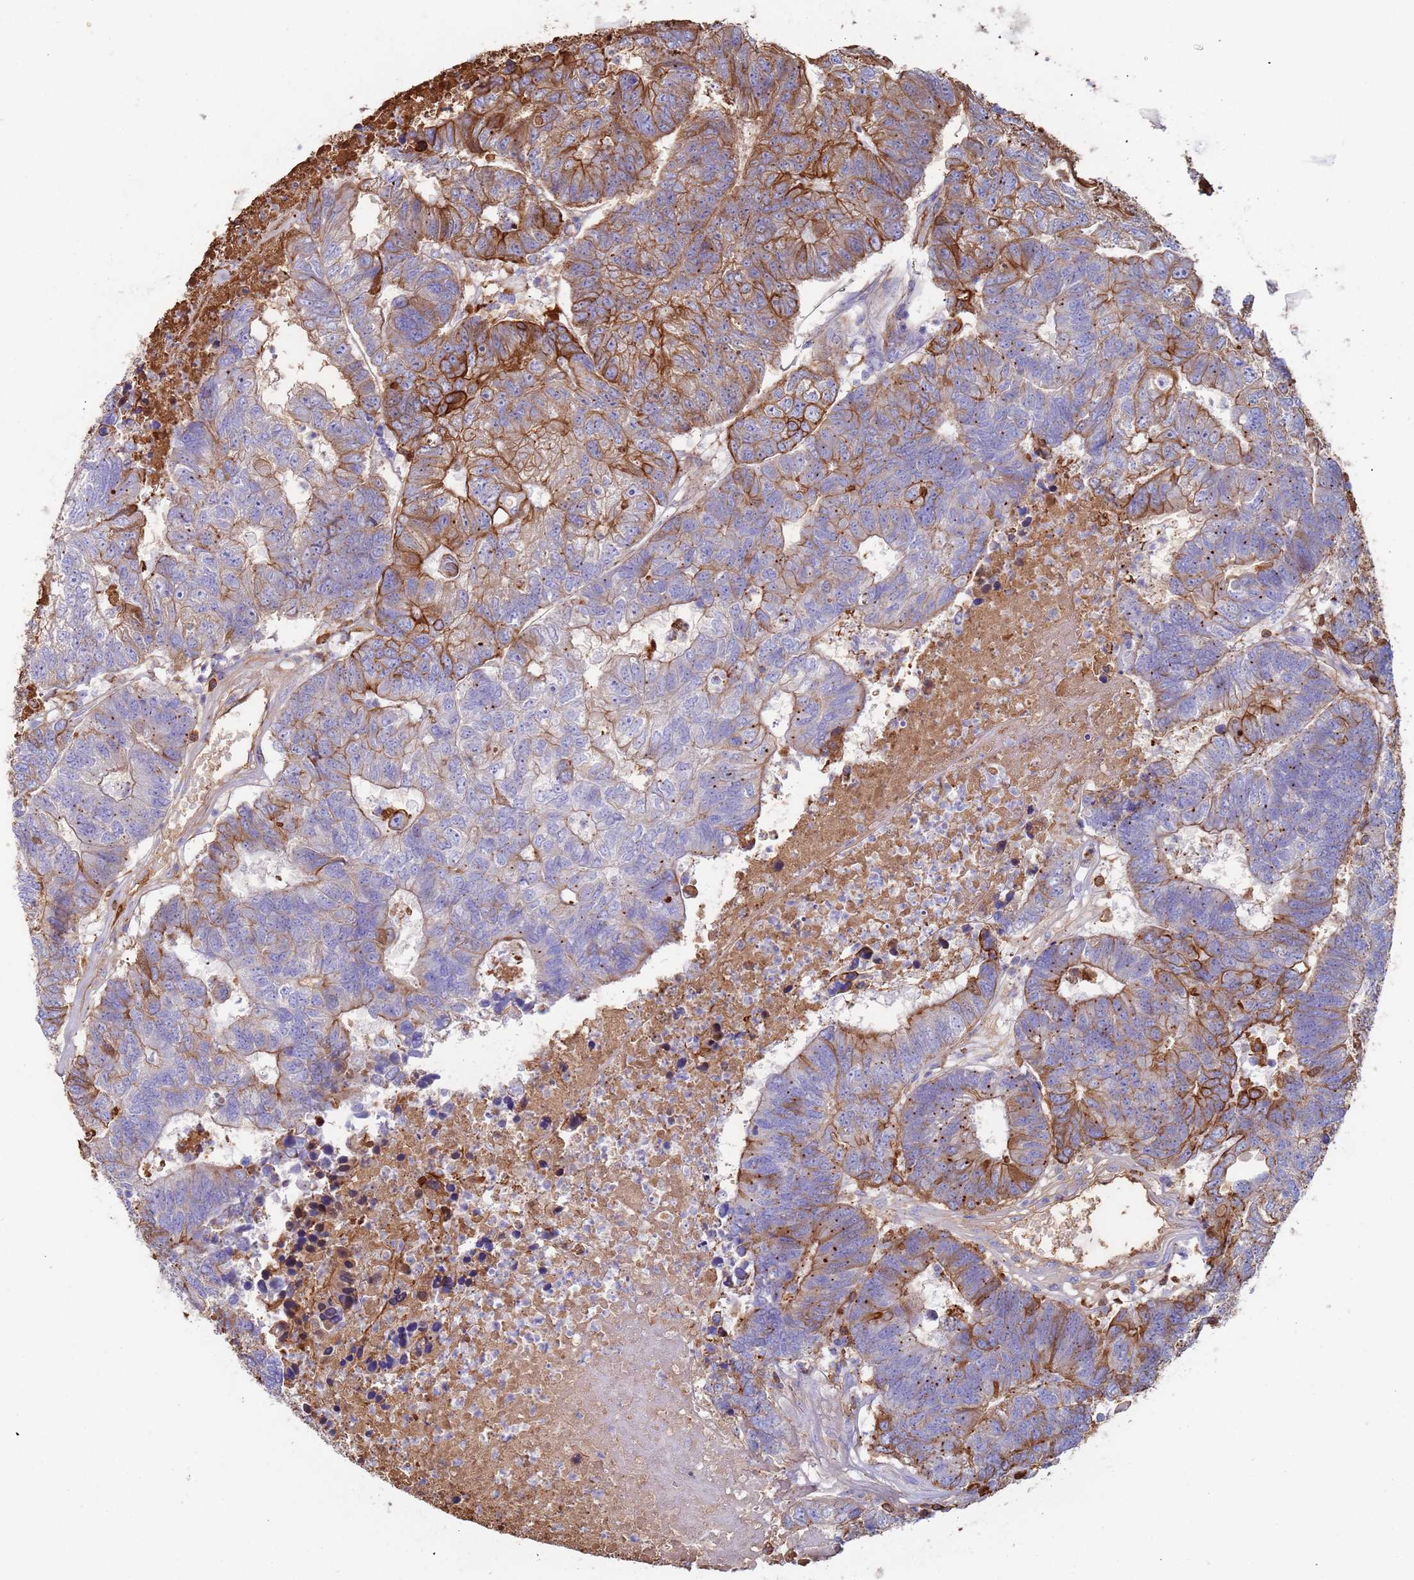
{"staining": {"intensity": "moderate", "quantity": "25%-75%", "location": "cytoplasmic/membranous"}, "tissue": "colorectal cancer", "cell_type": "Tumor cells", "image_type": "cancer", "snomed": [{"axis": "morphology", "description": "Adenocarcinoma, NOS"}, {"axis": "topography", "description": "Colon"}], "caption": "Immunohistochemistry (DAB) staining of human colorectal adenocarcinoma displays moderate cytoplasmic/membranous protein positivity in approximately 25%-75% of tumor cells.", "gene": "CYSLTR2", "patient": {"sex": "female", "age": 48}}